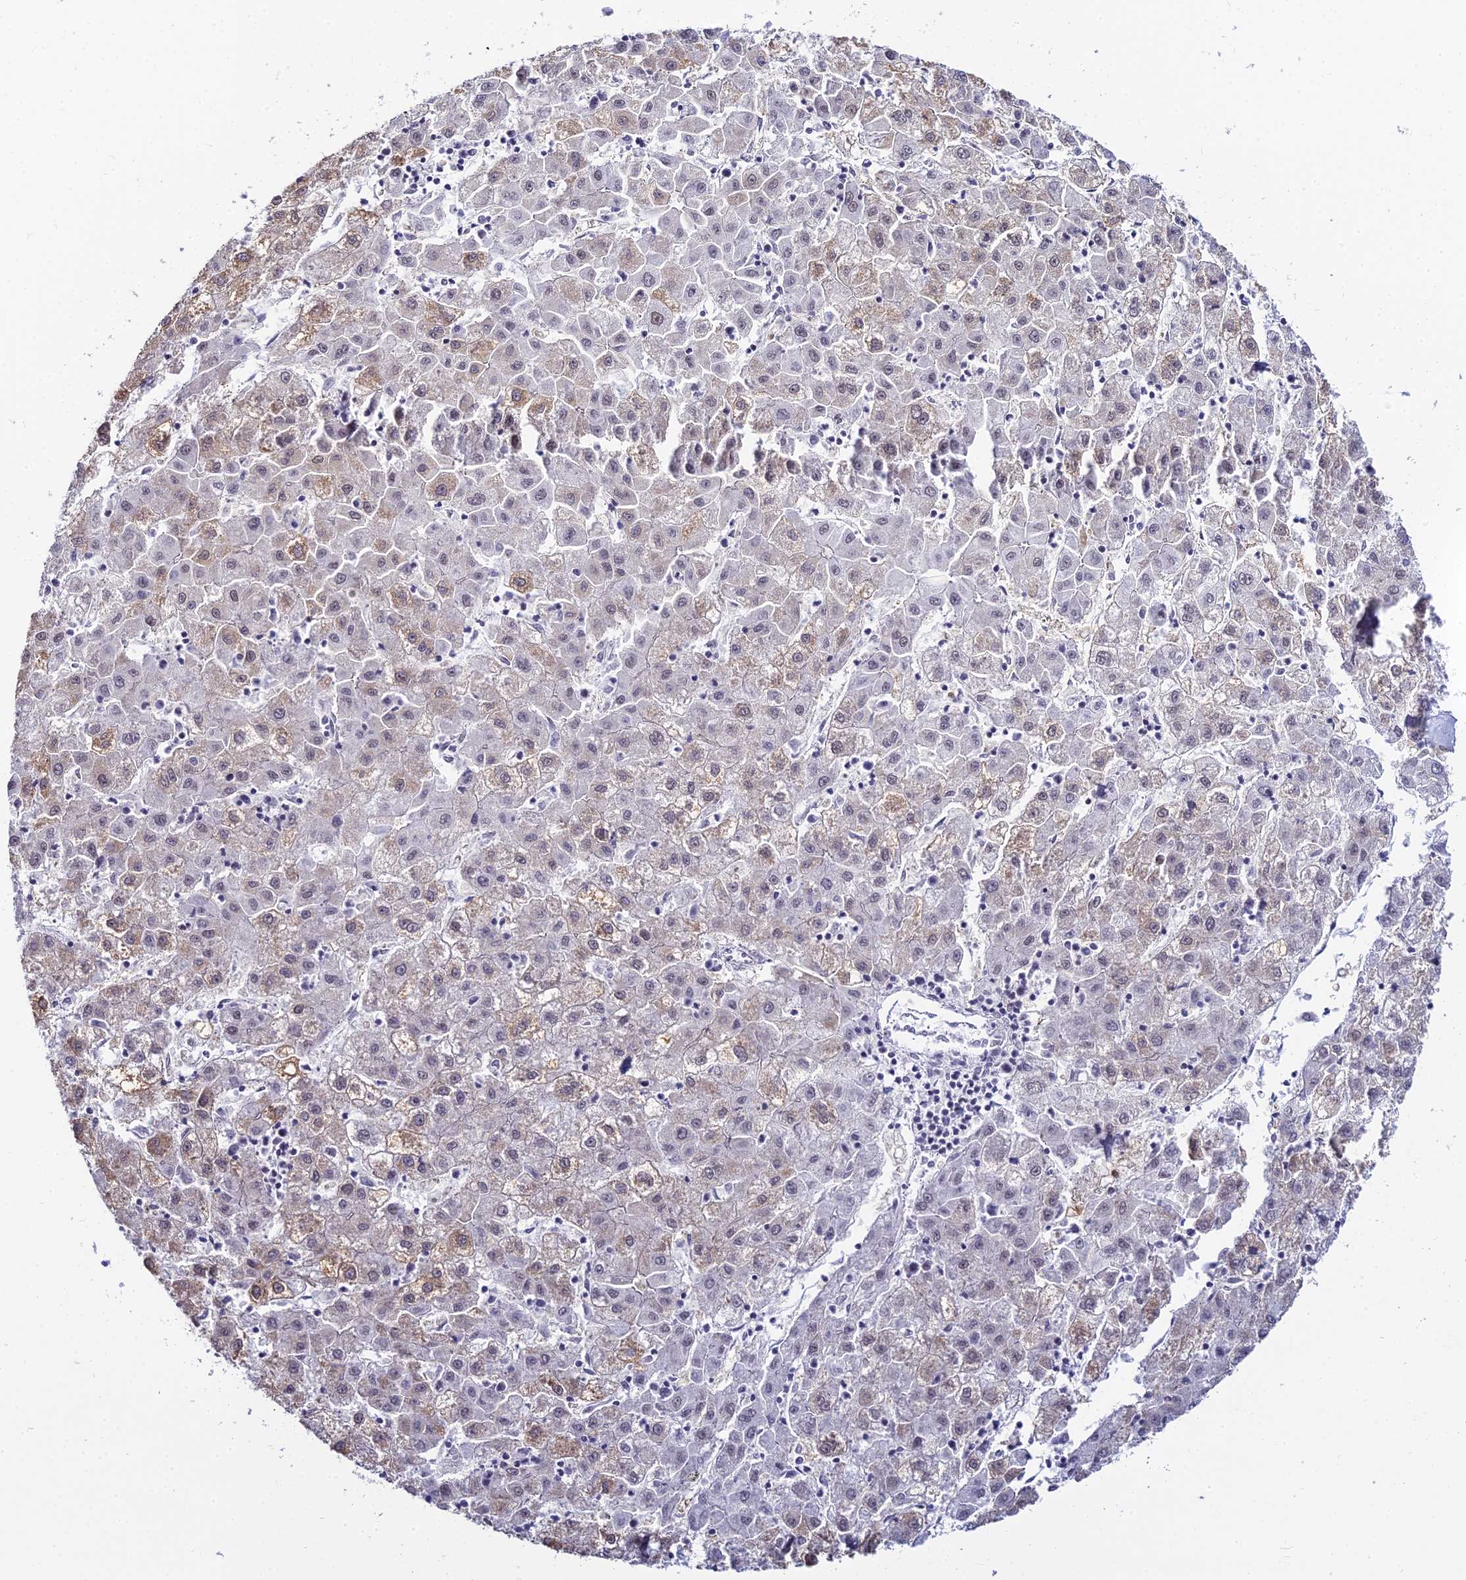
{"staining": {"intensity": "weak", "quantity": "<25%", "location": "cytoplasmic/membranous,nuclear"}, "tissue": "liver cancer", "cell_type": "Tumor cells", "image_type": "cancer", "snomed": [{"axis": "morphology", "description": "Carcinoma, Hepatocellular, NOS"}, {"axis": "topography", "description": "Liver"}], "caption": "High magnification brightfield microscopy of liver cancer stained with DAB (3,3'-diaminobenzidine) (brown) and counterstained with hematoxylin (blue): tumor cells show no significant positivity.", "gene": "RBM12", "patient": {"sex": "male", "age": 72}}